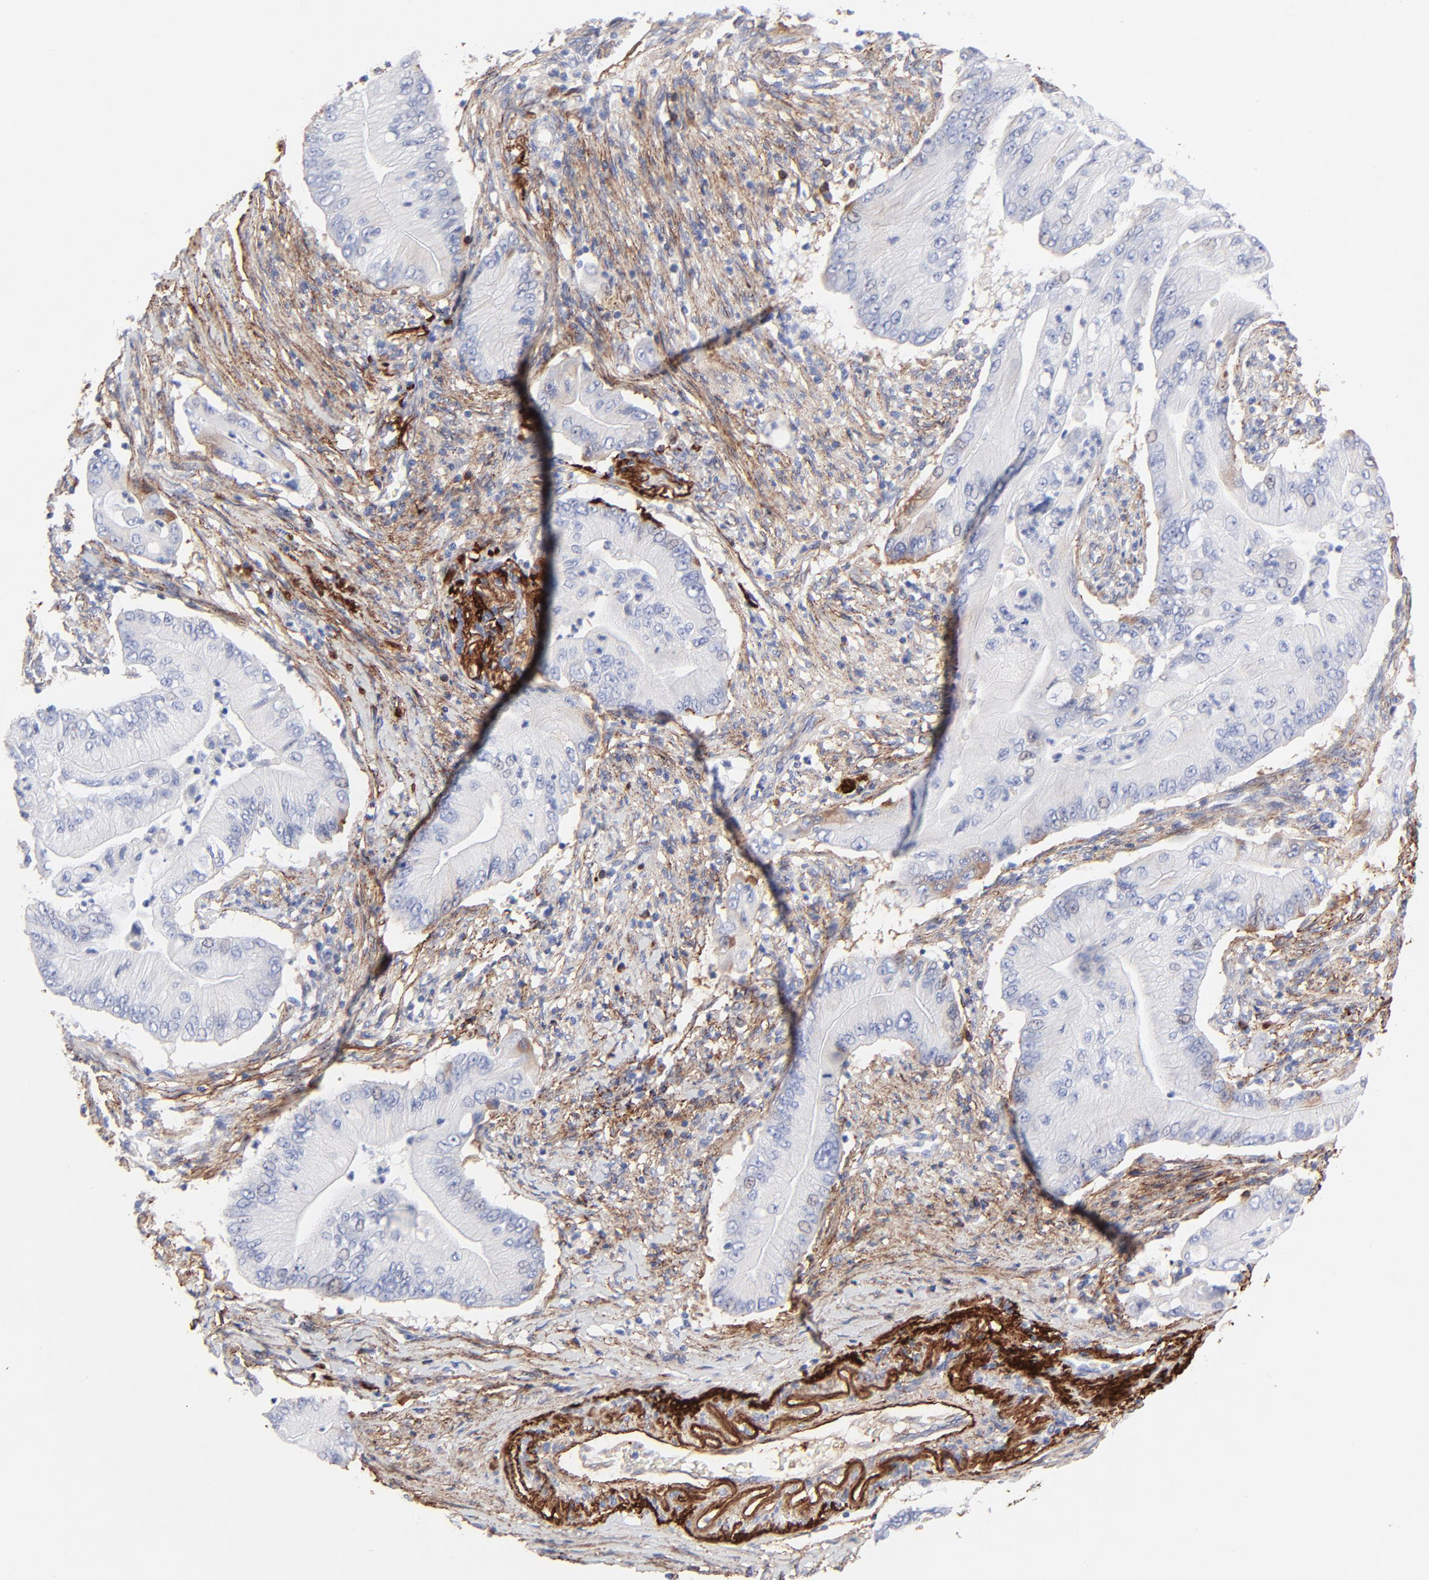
{"staining": {"intensity": "negative", "quantity": "none", "location": "none"}, "tissue": "pancreatic cancer", "cell_type": "Tumor cells", "image_type": "cancer", "snomed": [{"axis": "morphology", "description": "Adenocarcinoma, NOS"}, {"axis": "topography", "description": "Pancreas"}], "caption": "Immunohistochemistry (IHC) of human pancreatic cancer demonstrates no positivity in tumor cells. Brightfield microscopy of IHC stained with DAB (3,3'-diaminobenzidine) (brown) and hematoxylin (blue), captured at high magnification.", "gene": "FBLN2", "patient": {"sex": "male", "age": 62}}